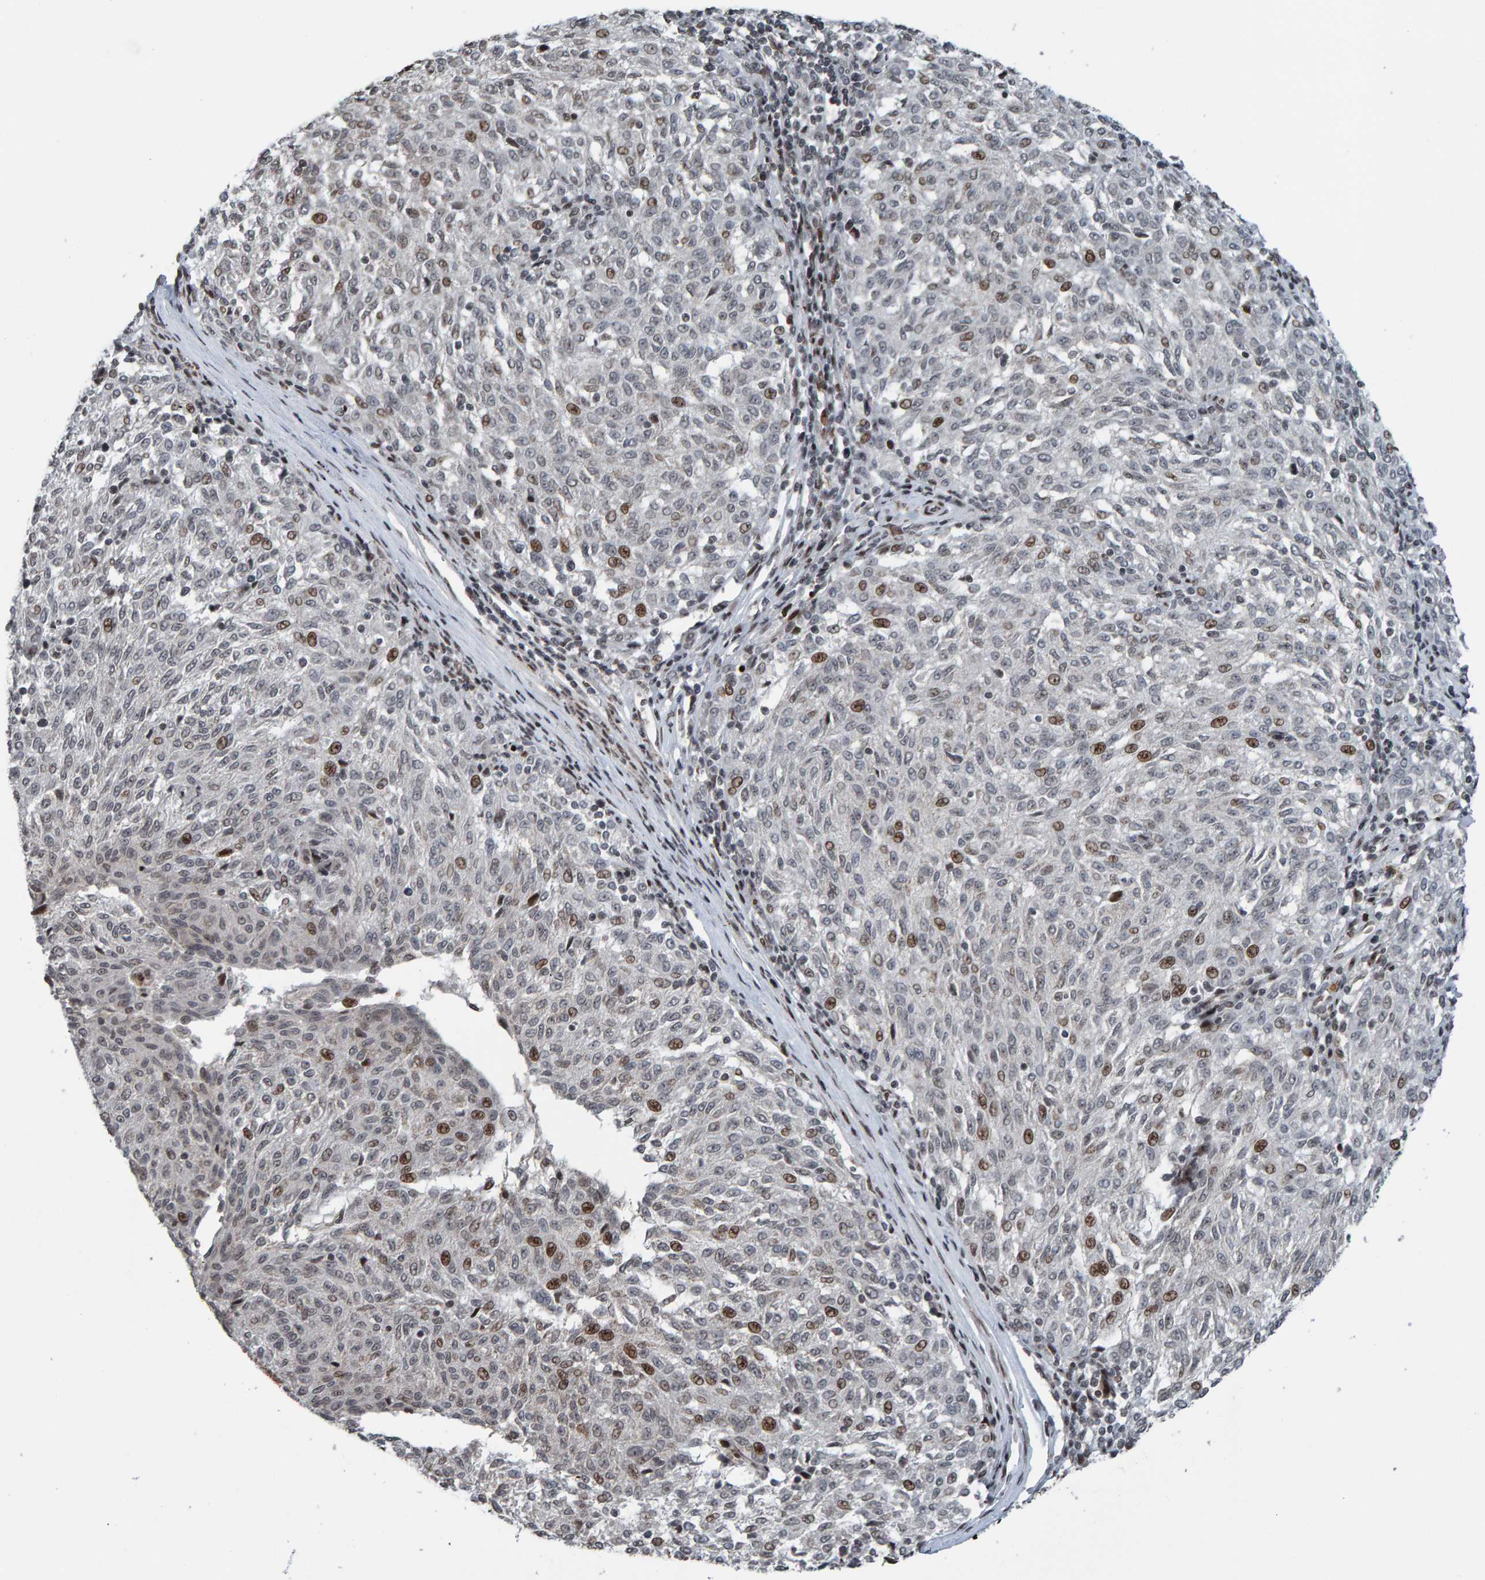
{"staining": {"intensity": "moderate", "quantity": "<25%", "location": "nuclear"}, "tissue": "melanoma", "cell_type": "Tumor cells", "image_type": "cancer", "snomed": [{"axis": "morphology", "description": "Malignant melanoma, NOS"}, {"axis": "topography", "description": "Skin"}], "caption": "This is an image of immunohistochemistry staining of malignant melanoma, which shows moderate staining in the nuclear of tumor cells.", "gene": "ZNF366", "patient": {"sex": "female", "age": 72}}